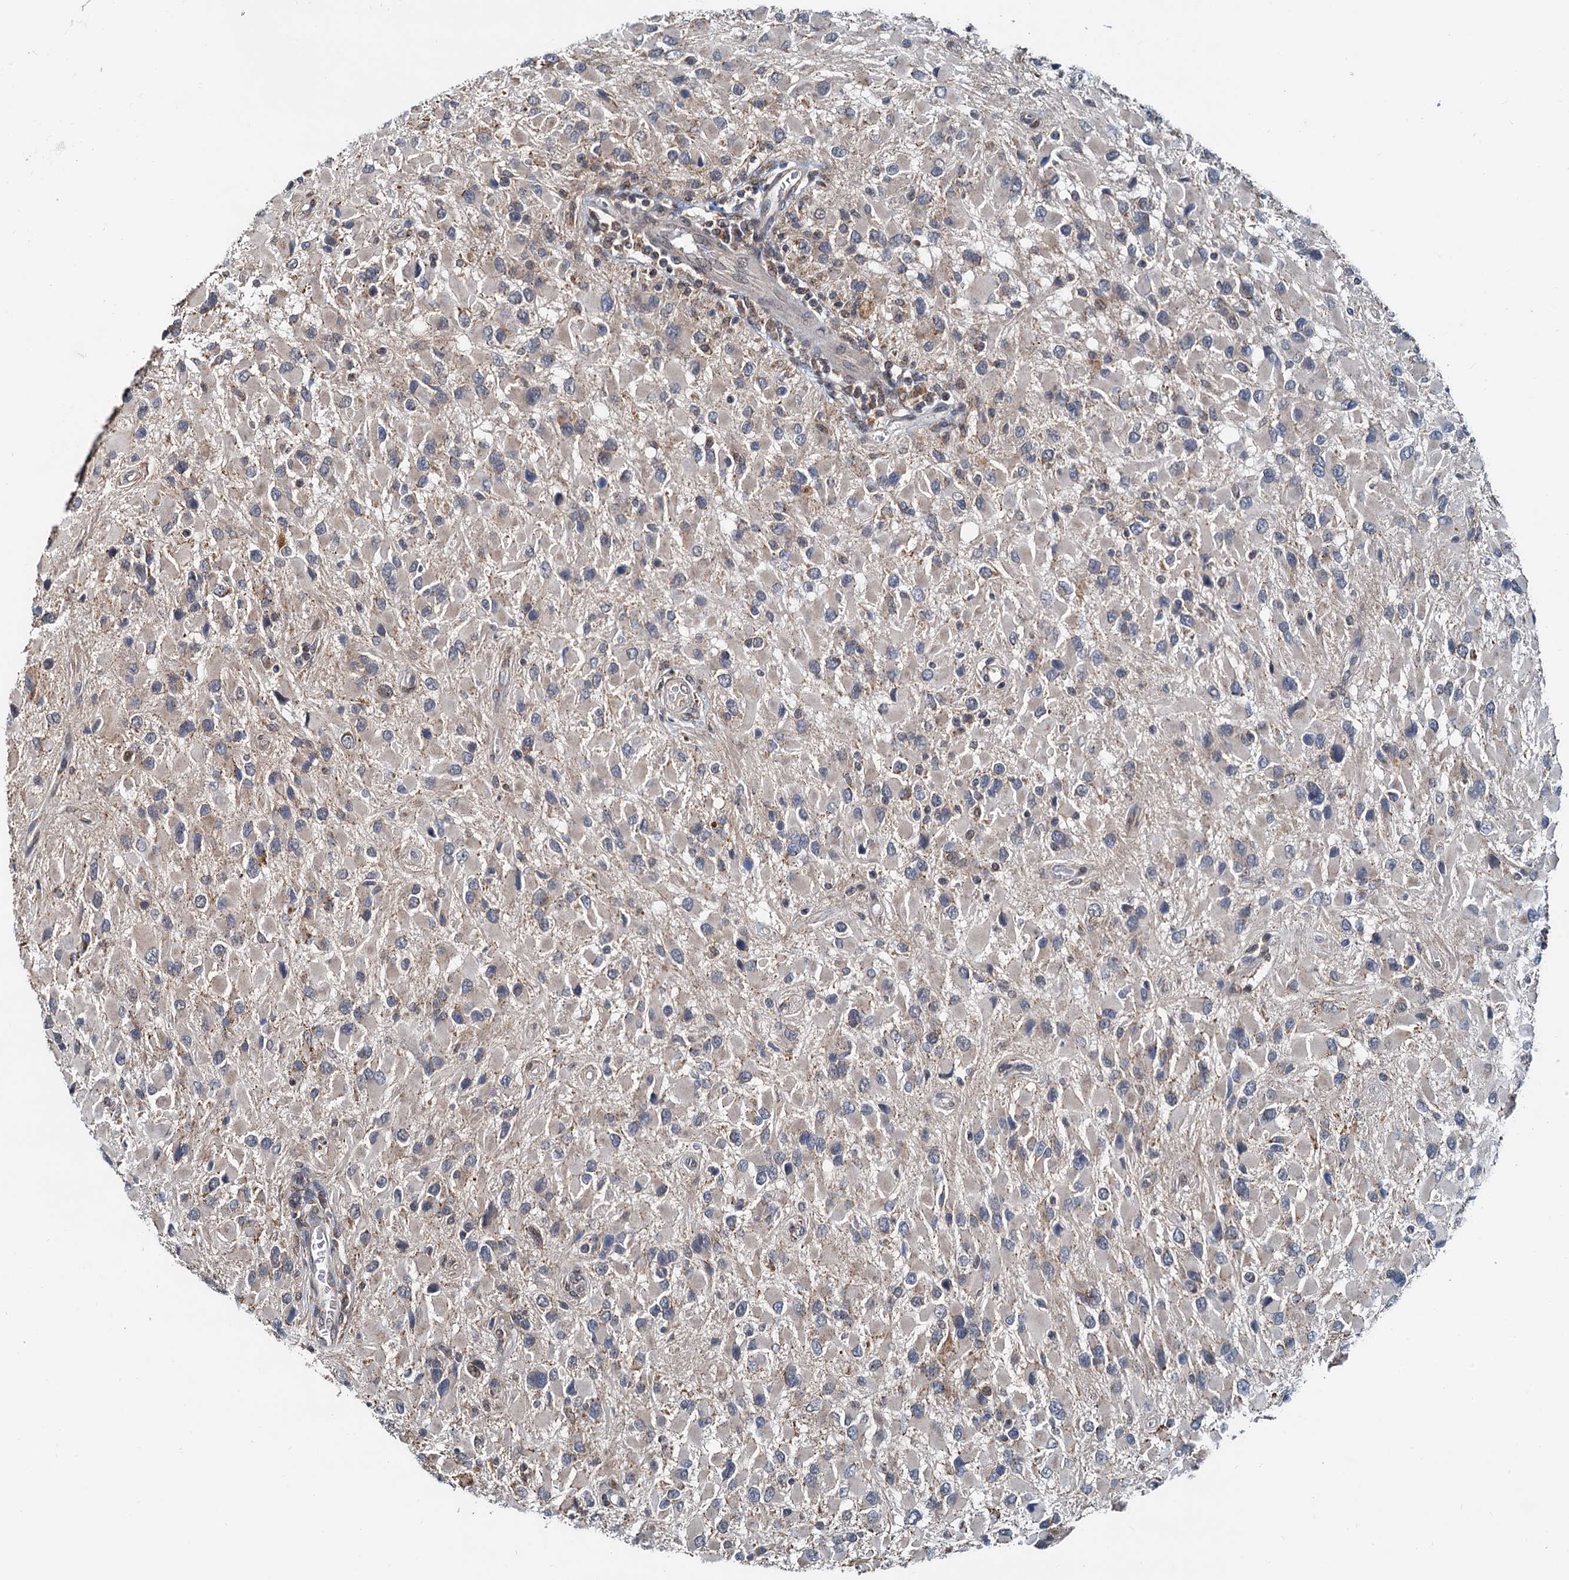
{"staining": {"intensity": "negative", "quantity": "none", "location": "none"}, "tissue": "glioma", "cell_type": "Tumor cells", "image_type": "cancer", "snomed": [{"axis": "morphology", "description": "Glioma, malignant, High grade"}, {"axis": "topography", "description": "Brain"}], "caption": "A micrograph of glioma stained for a protein demonstrates no brown staining in tumor cells.", "gene": "MCMBP", "patient": {"sex": "male", "age": 53}}